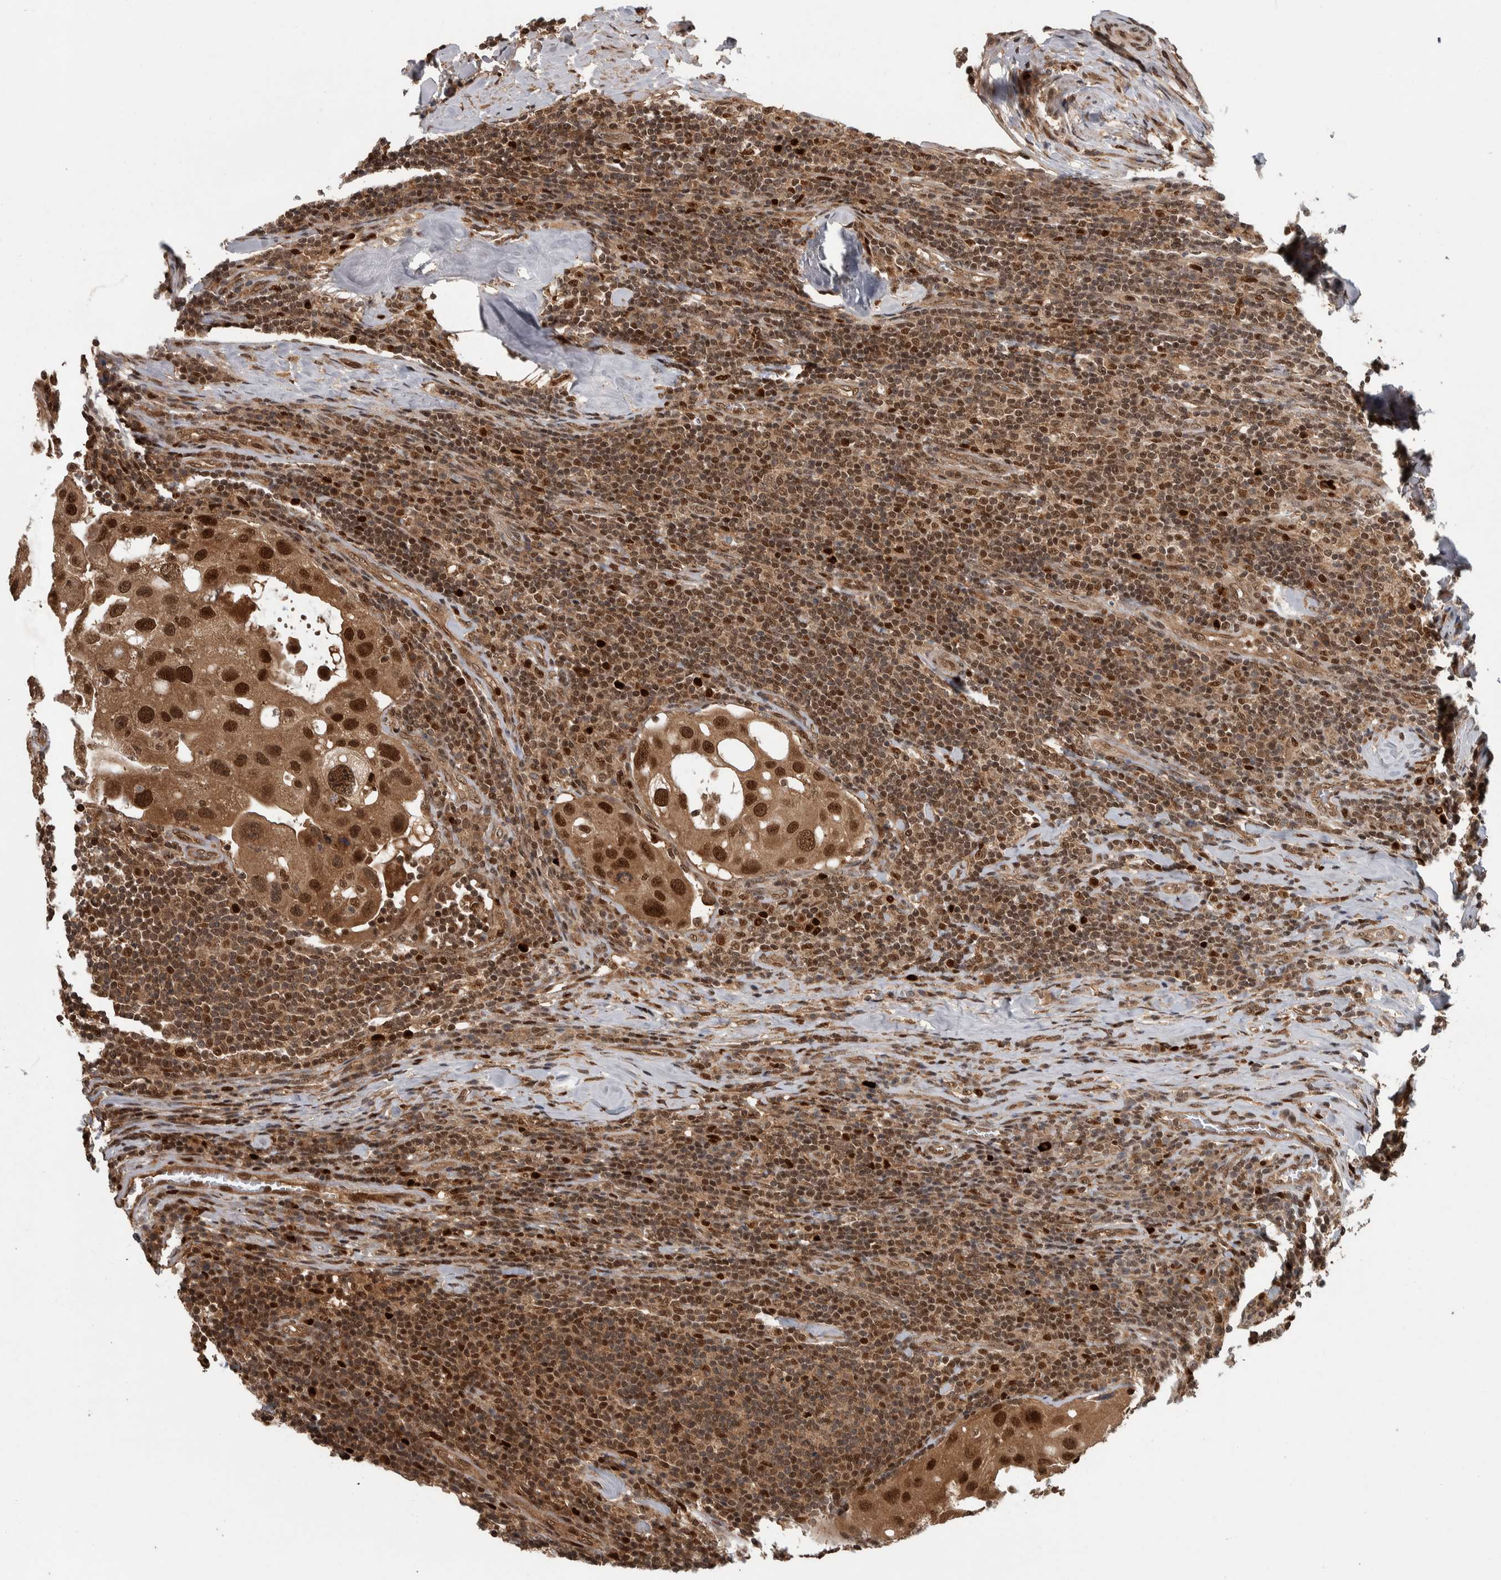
{"staining": {"intensity": "strong", "quantity": ">75%", "location": "cytoplasmic/membranous,nuclear"}, "tissue": "urothelial cancer", "cell_type": "Tumor cells", "image_type": "cancer", "snomed": [{"axis": "morphology", "description": "Urothelial carcinoma, High grade"}, {"axis": "topography", "description": "Lymph node"}, {"axis": "topography", "description": "Urinary bladder"}], "caption": "Urothelial cancer stained for a protein shows strong cytoplasmic/membranous and nuclear positivity in tumor cells.", "gene": "RPS6KA4", "patient": {"sex": "male", "age": 51}}